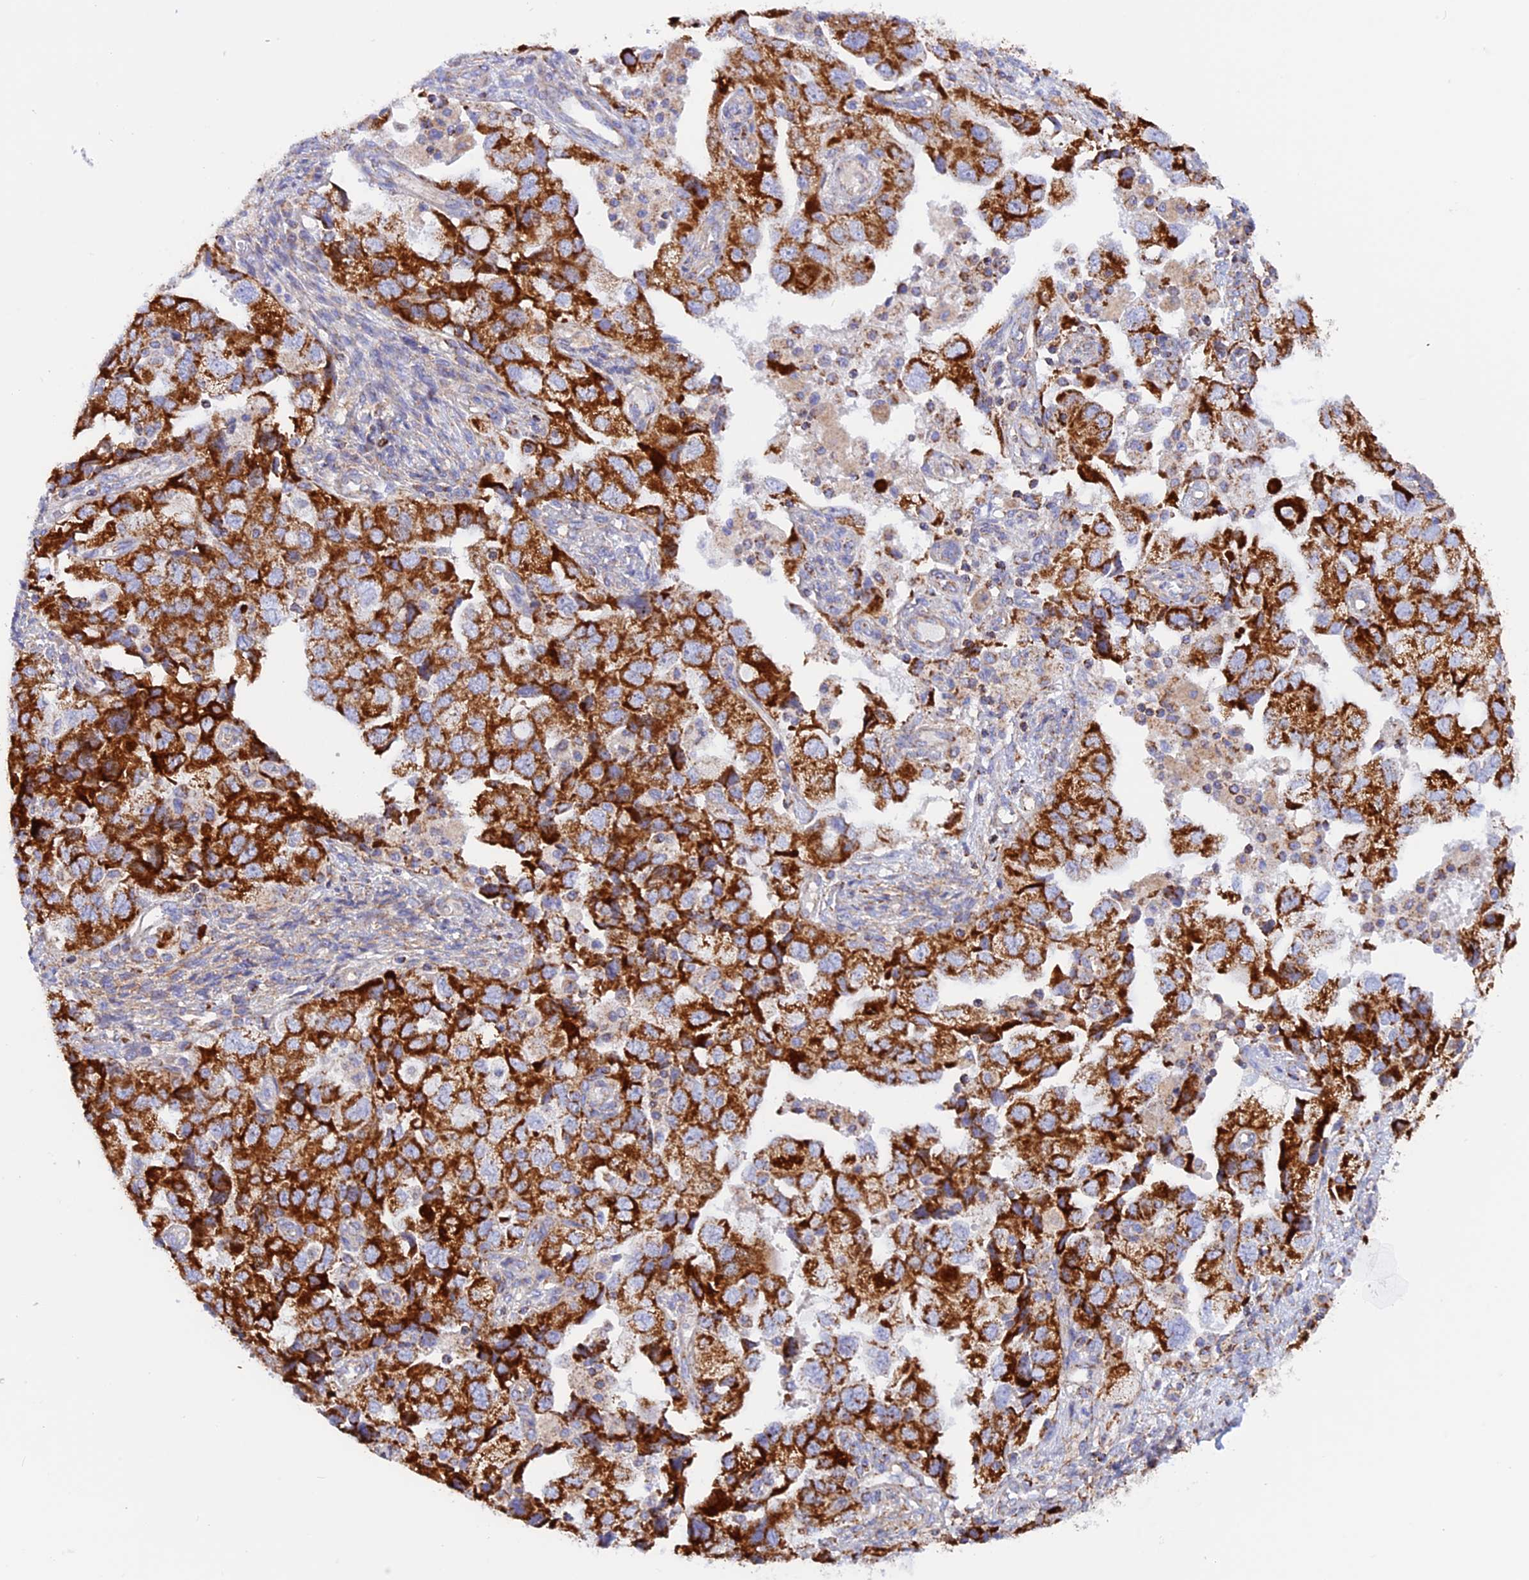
{"staining": {"intensity": "strong", "quantity": ">75%", "location": "cytoplasmic/membranous"}, "tissue": "ovarian cancer", "cell_type": "Tumor cells", "image_type": "cancer", "snomed": [{"axis": "morphology", "description": "Carcinoma, NOS"}, {"axis": "morphology", "description": "Cystadenocarcinoma, serous, NOS"}, {"axis": "topography", "description": "Ovary"}], "caption": "A micrograph showing strong cytoplasmic/membranous expression in approximately >75% of tumor cells in ovarian cancer, as visualized by brown immunohistochemical staining.", "gene": "GCDH", "patient": {"sex": "female", "age": 69}}